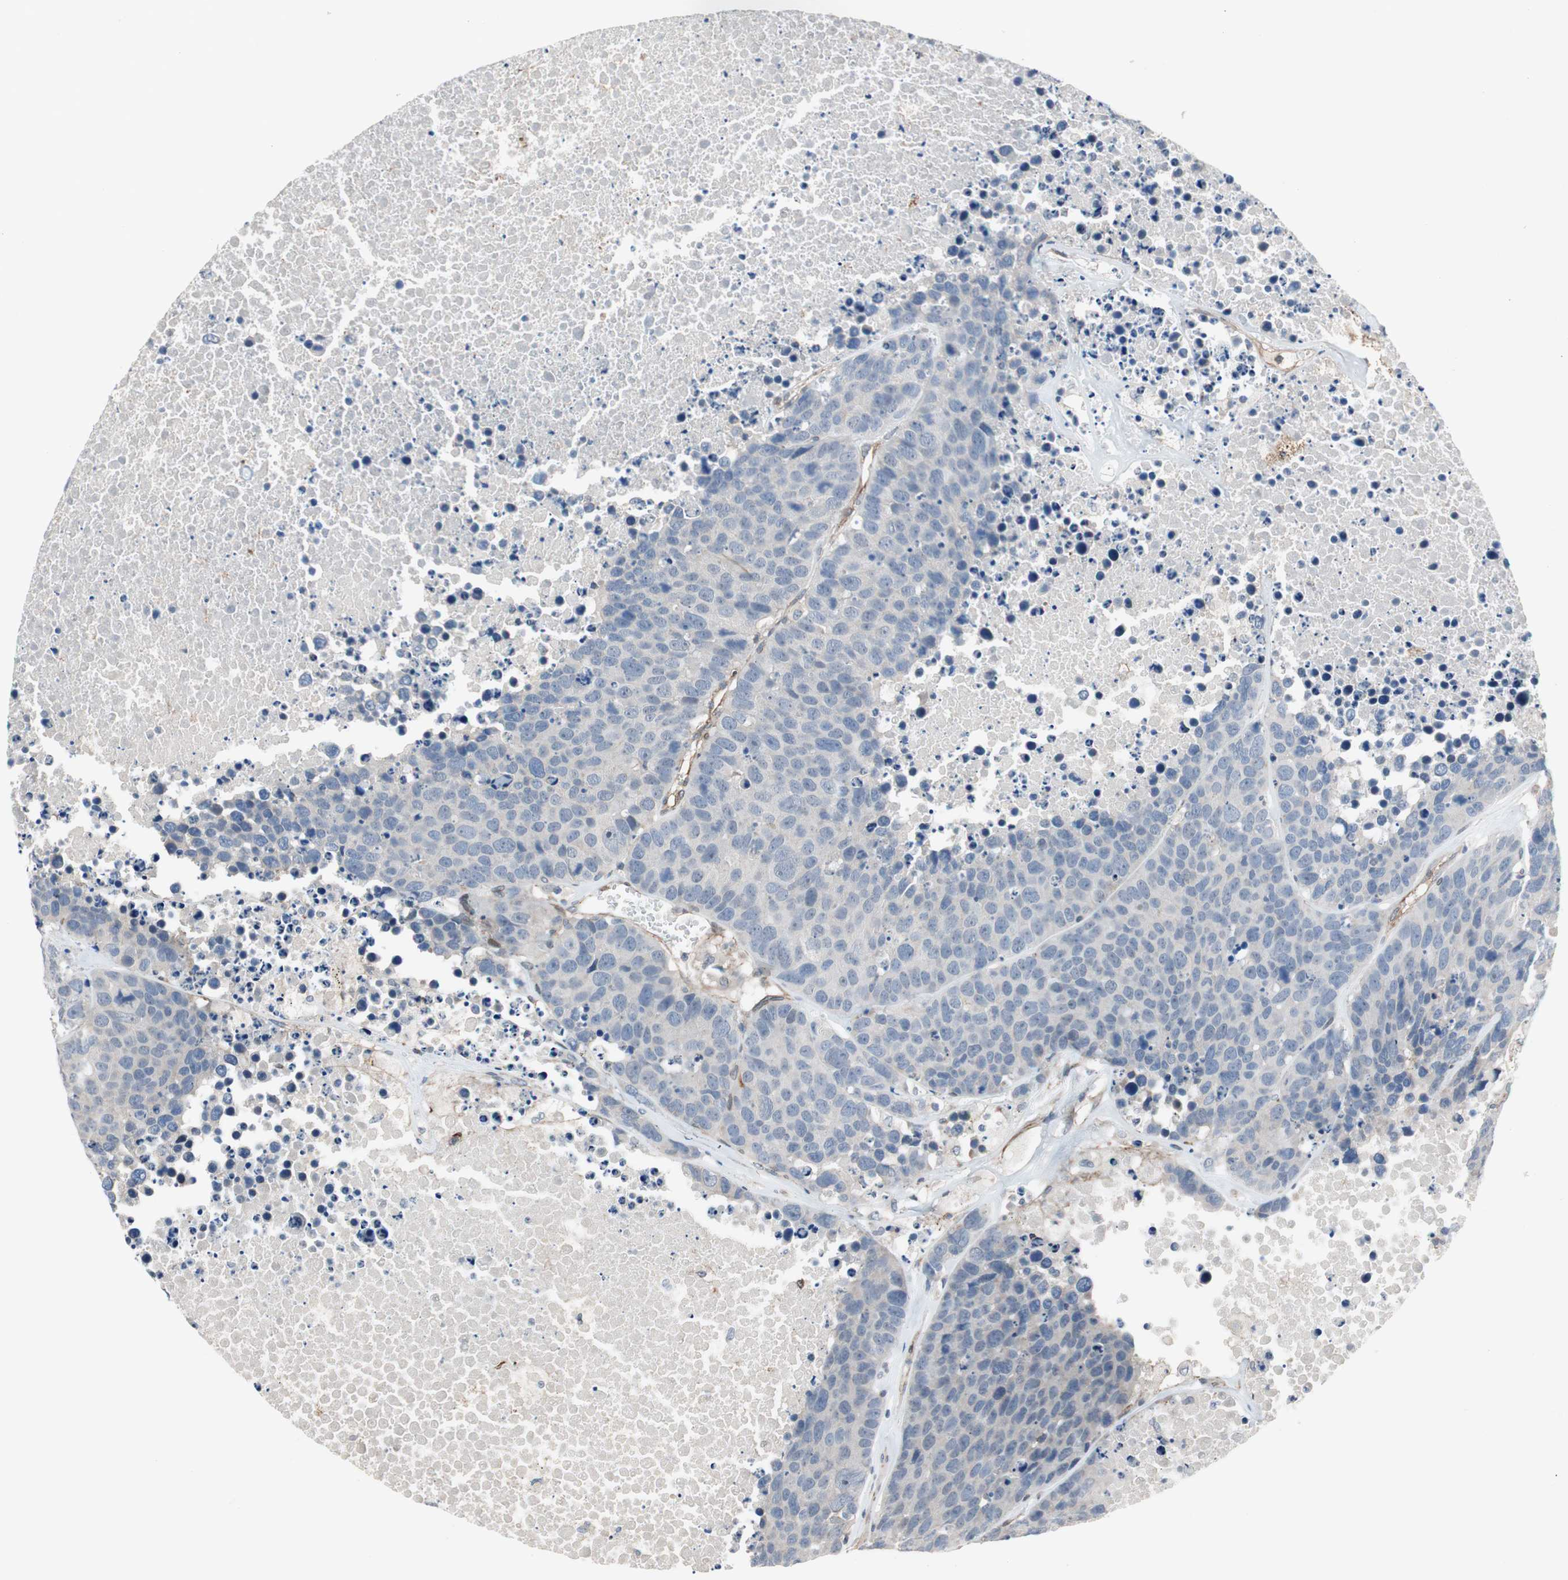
{"staining": {"intensity": "negative", "quantity": "none", "location": "none"}, "tissue": "carcinoid", "cell_type": "Tumor cells", "image_type": "cancer", "snomed": [{"axis": "morphology", "description": "Carcinoid, malignant, NOS"}, {"axis": "topography", "description": "Lung"}], "caption": "DAB immunohistochemical staining of carcinoid demonstrates no significant positivity in tumor cells. (Stains: DAB immunohistochemistry (IHC) with hematoxylin counter stain, Microscopy: brightfield microscopy at high magnification).", "gene": "GRHL1", "patient": {"sex": "male", "age": 60}}